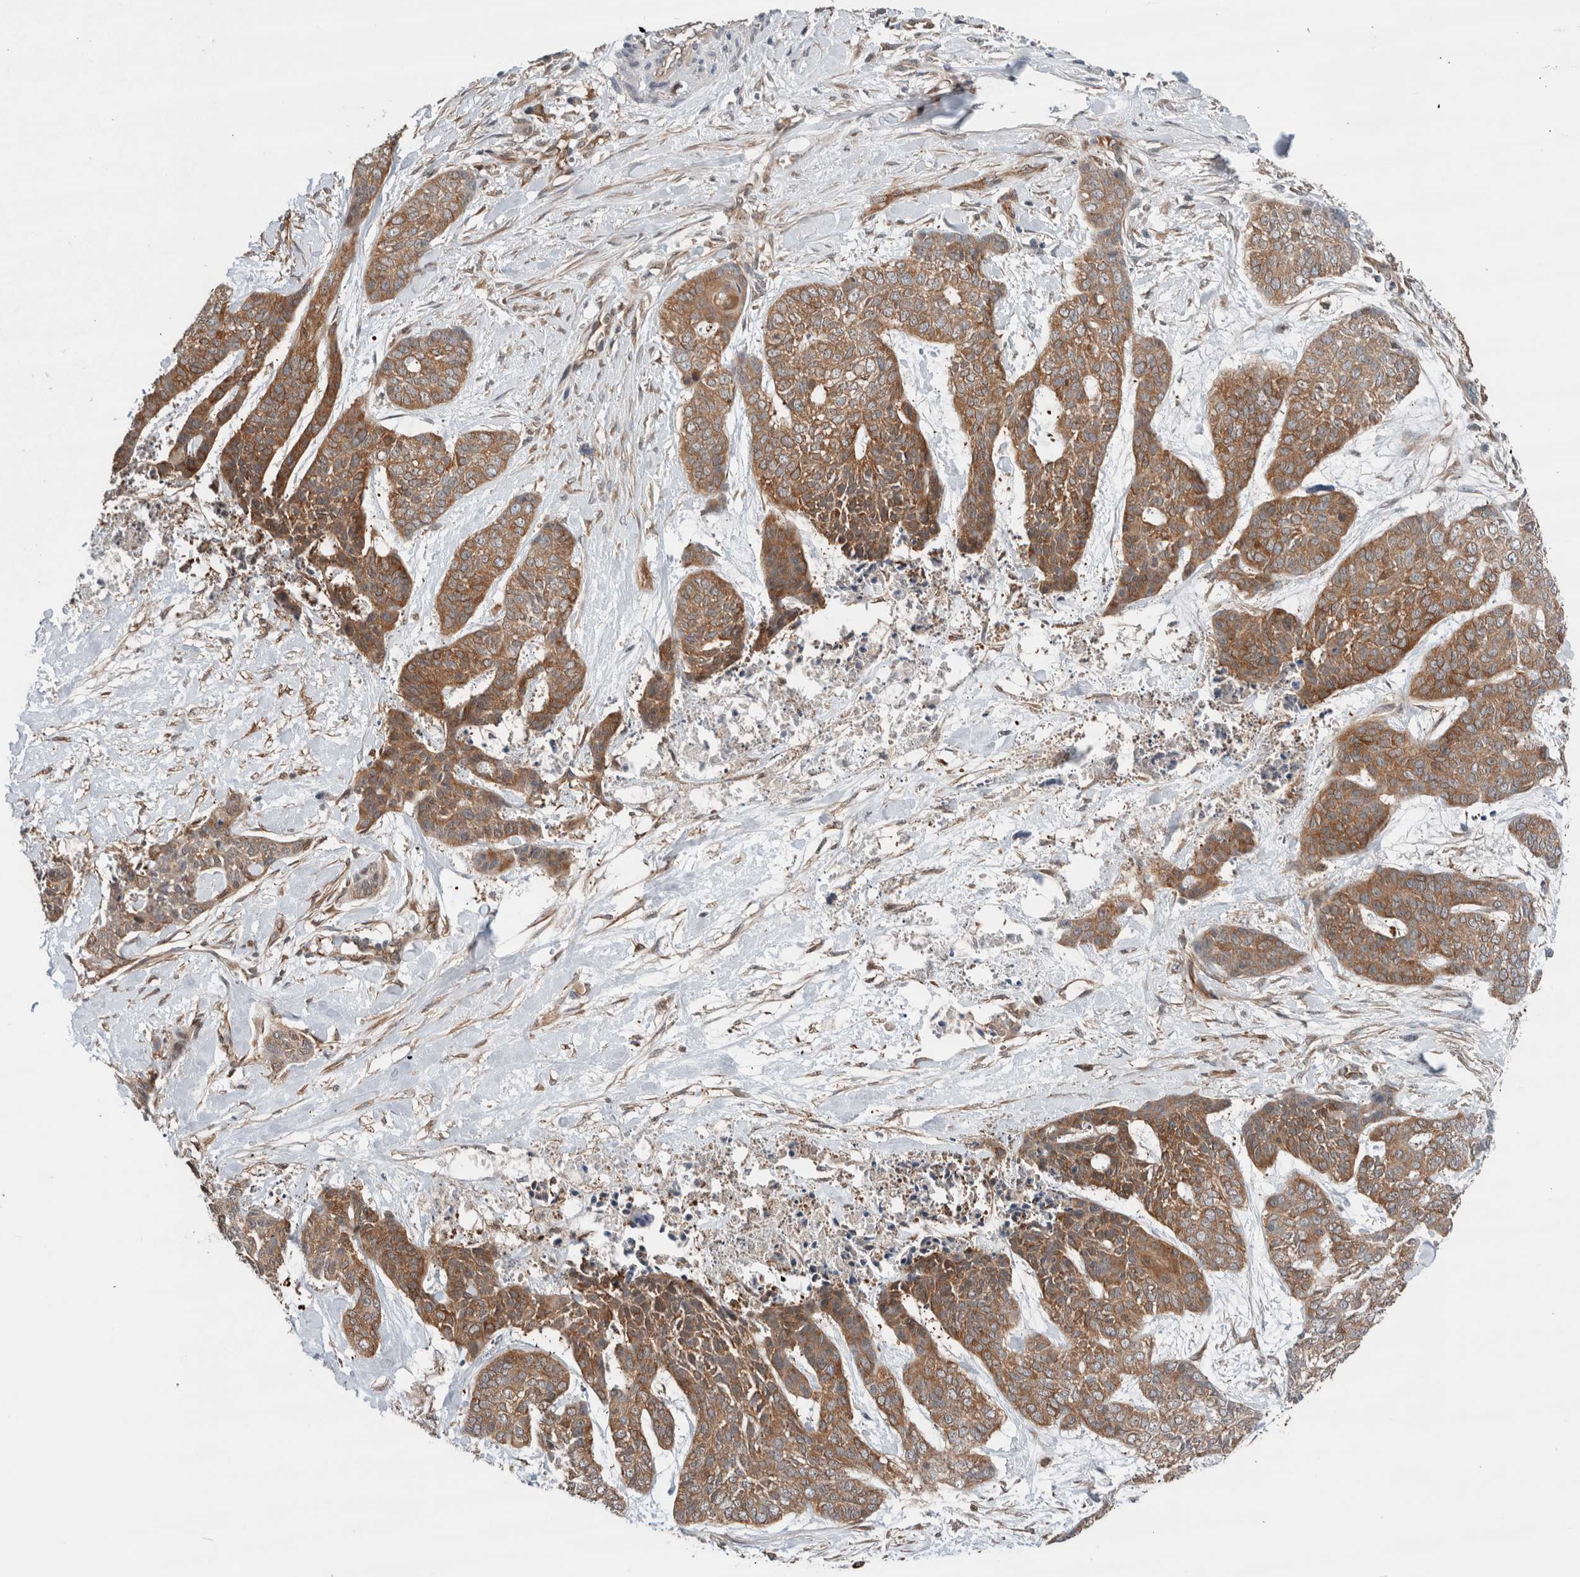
{"staining": {"intensity": "moderate", "quantity": ">75%", "location": "cytoplasmic/membranous"}, "tissue": "skin cancer", "cell_type": "Tumor cells", "image_type": "cancer", "snomed": [{"axis": "morphology", "description": "Basal cell carcinoma"}, {"axis": "topography", "description": "Skin"}], "caption": "Immunohistochemistry (IHC) image of human skin cancer stained for a protein (brown), which reveals medium levels of moderate cytoplasmic/membranous staining in about >75% of tumor cells.", "gene": "XPNPEP1", "patient": {"sex": "female", "age": 64}}